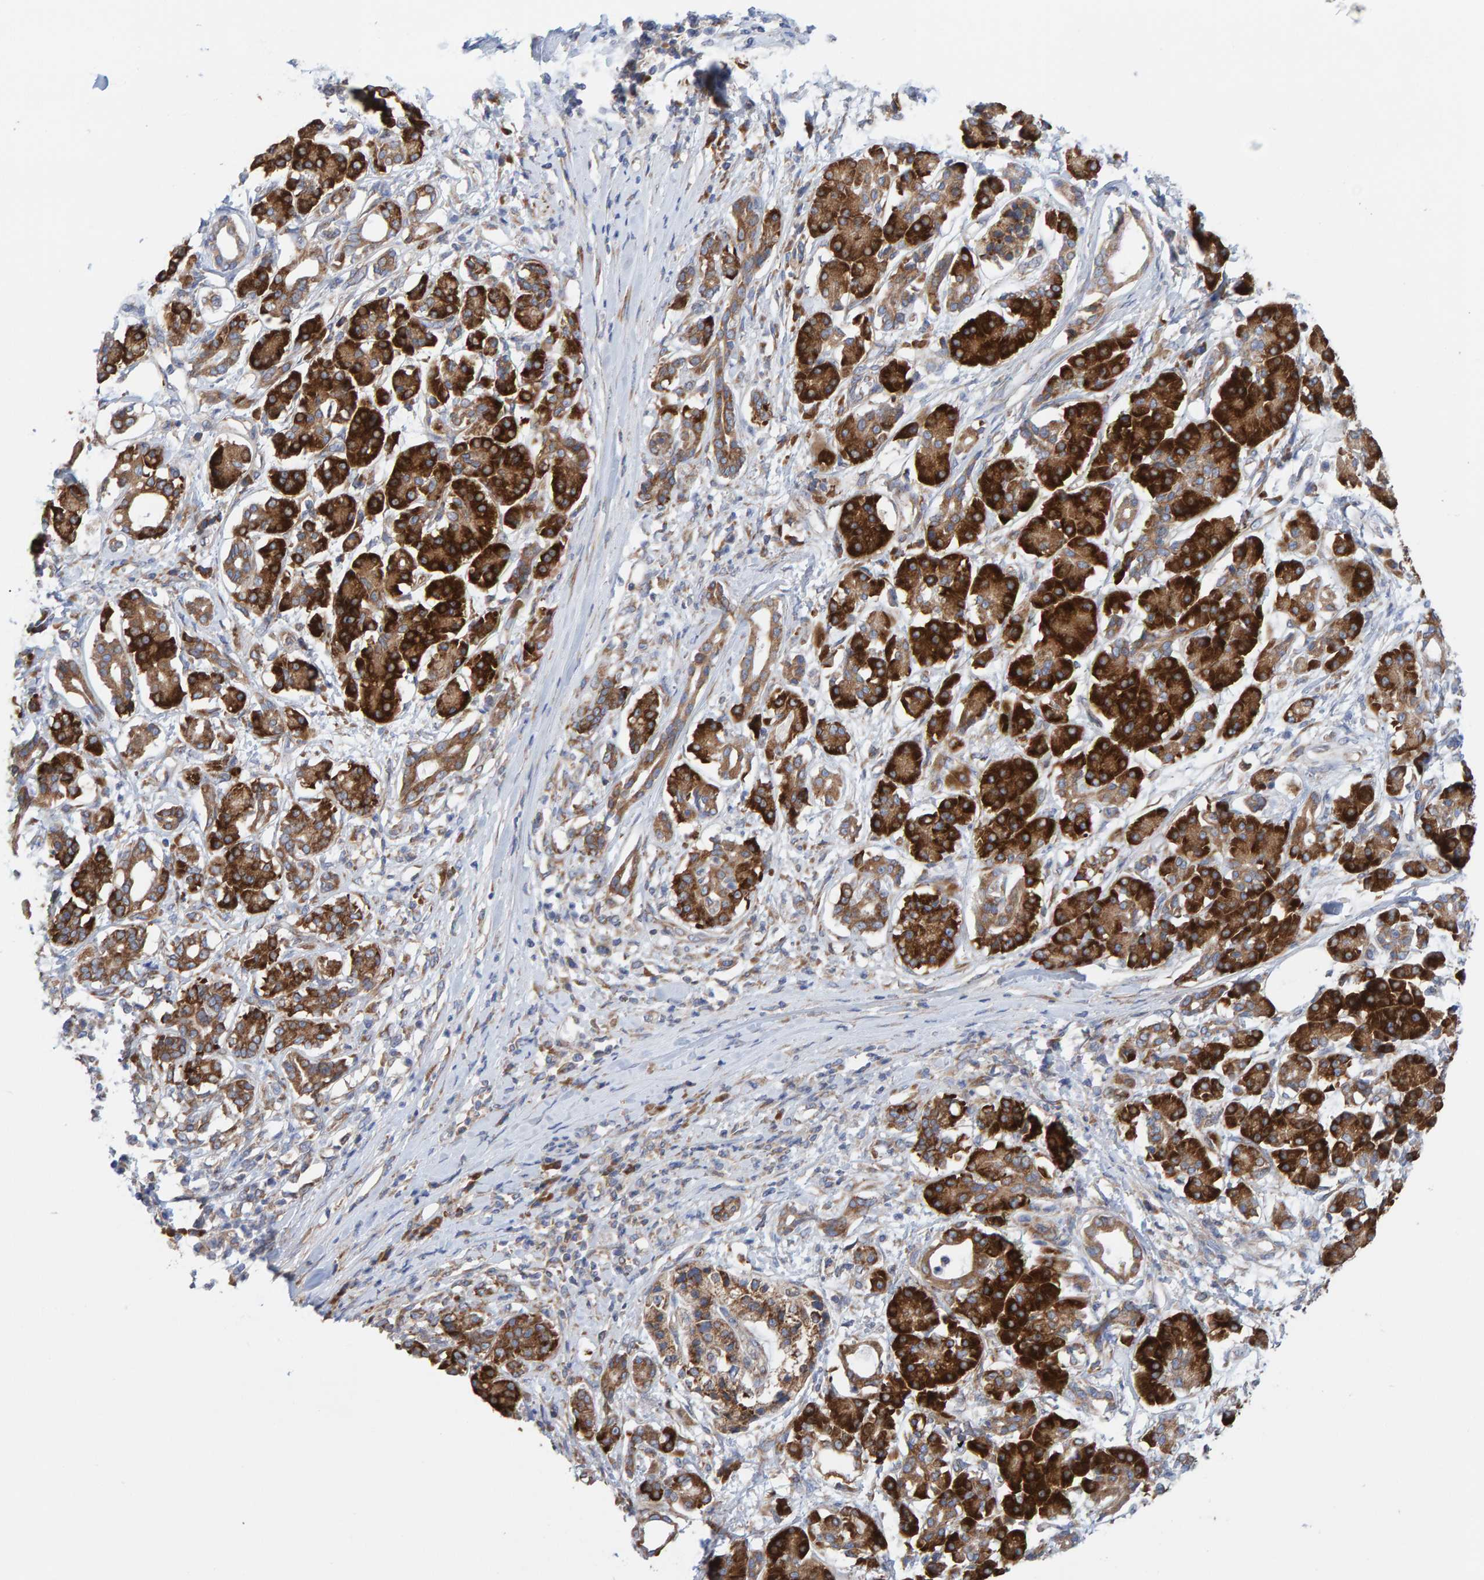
{"staining": {"intensity": "strong", "quantity": ">75%", "location": "cytoplasmic/membranous"}, "tissue": "pancreatic cancer", "cell_type": "Tumor cells", "image_type": "cancer", "snomed": [{"axis": "morphology", "description": "Adenocarcinoma, NOS"}, {"axis": "topography", "description": "Pancreas"}], "caption": "DAB immunohistochemical staining of human pancreatic cancer (adenocarcinoma) demonstrates strong cytoplasmic/membranous protein staining in about >75% of tumor cells.", "gene": "CDK5RAP3", "patient": {"sex": "female", "age": 56}}